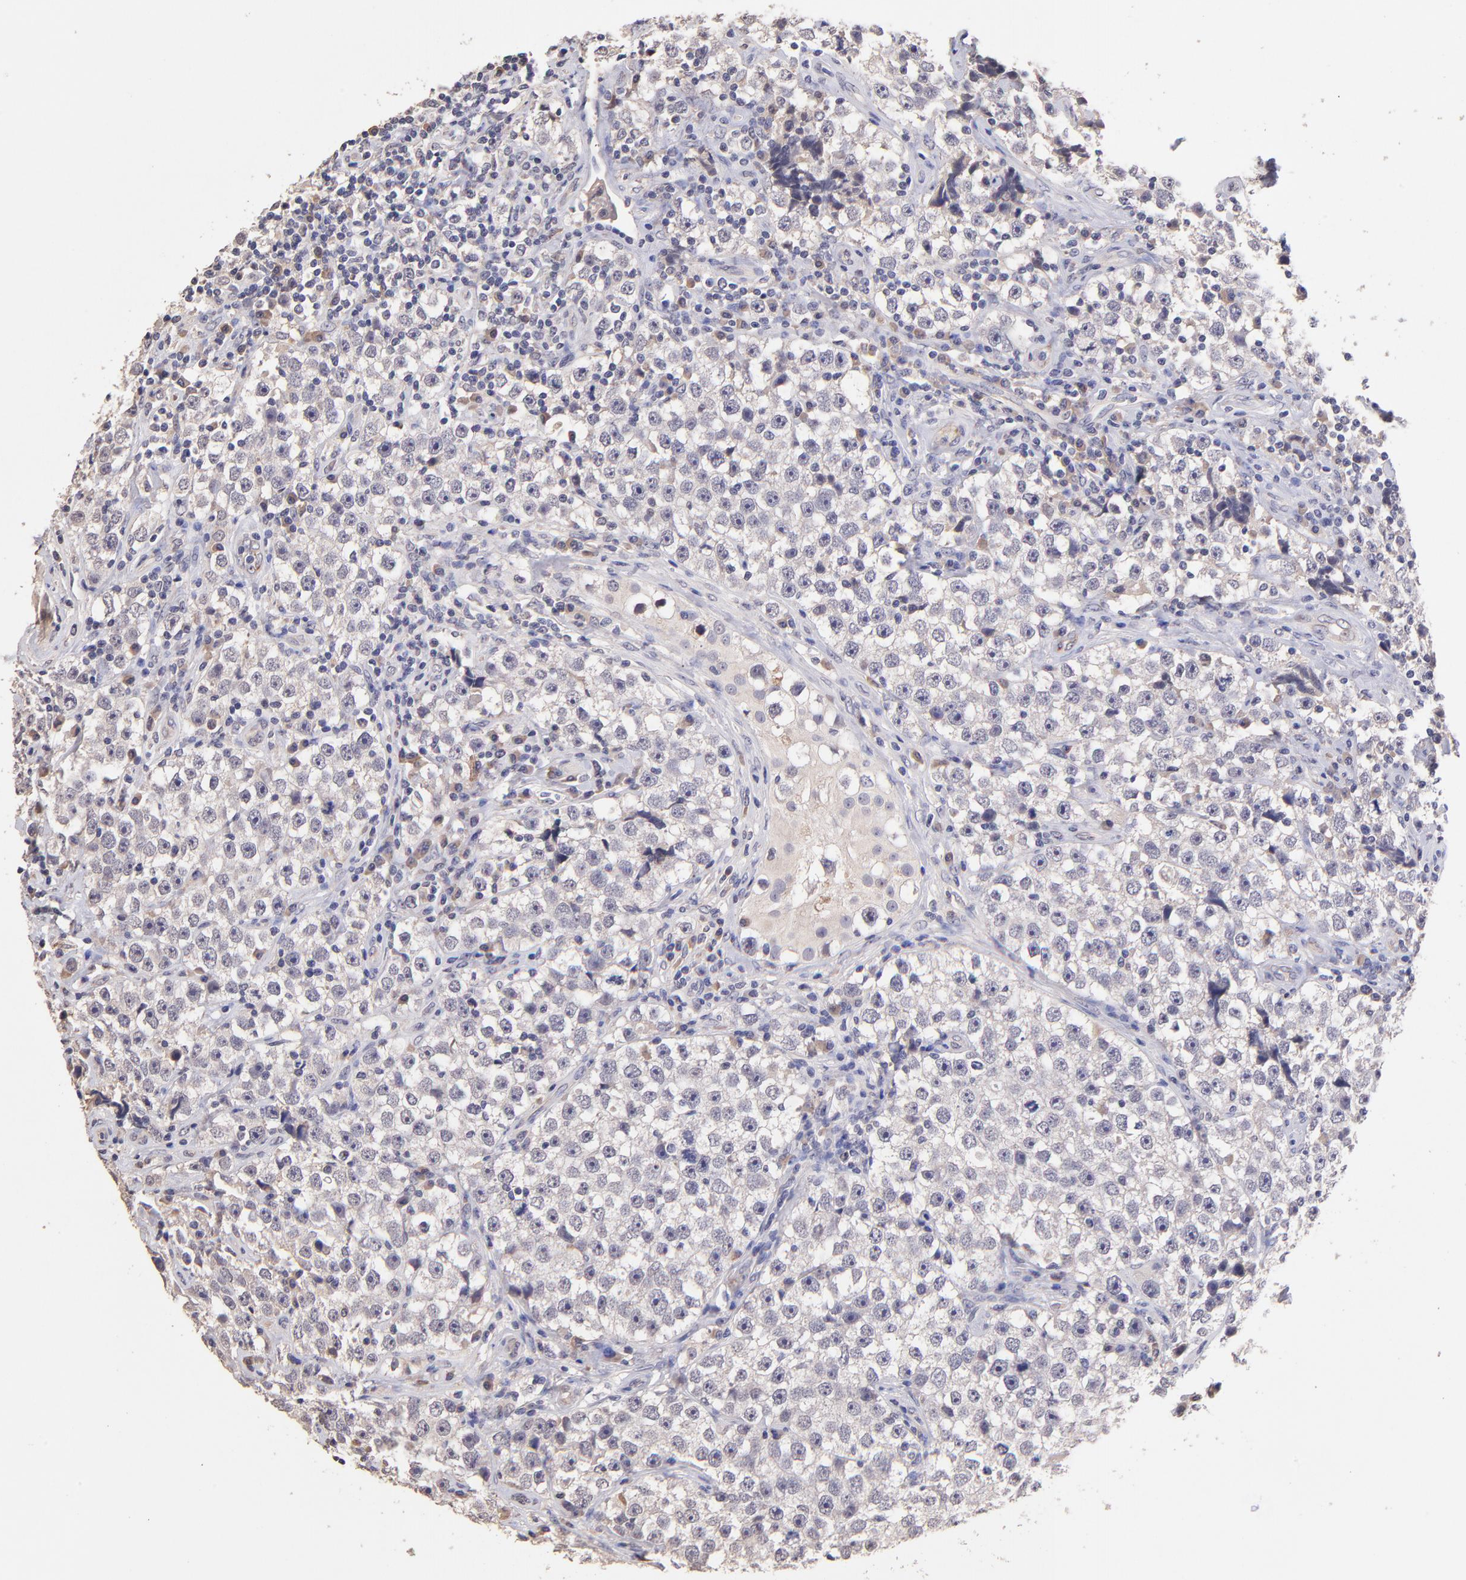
{"staining": {"intensity": "negative", "quantity": "none", "location": "none"}, "tissue": "testis cancer", "cell_type": "Tumor cells", "image_type": "cancer", "snomed": [{"axis": "morphology", "description": "Seminoma, NOS"}, {"axis": "topography", "description": "Testis"}], "caption": "This is a photomicrograph of immunohistochemistry staining of seminoma (testis), which shows no staining in tumor cells.", "gene": "RNASEL", "patient": {"sex": "male", "age": 32}}